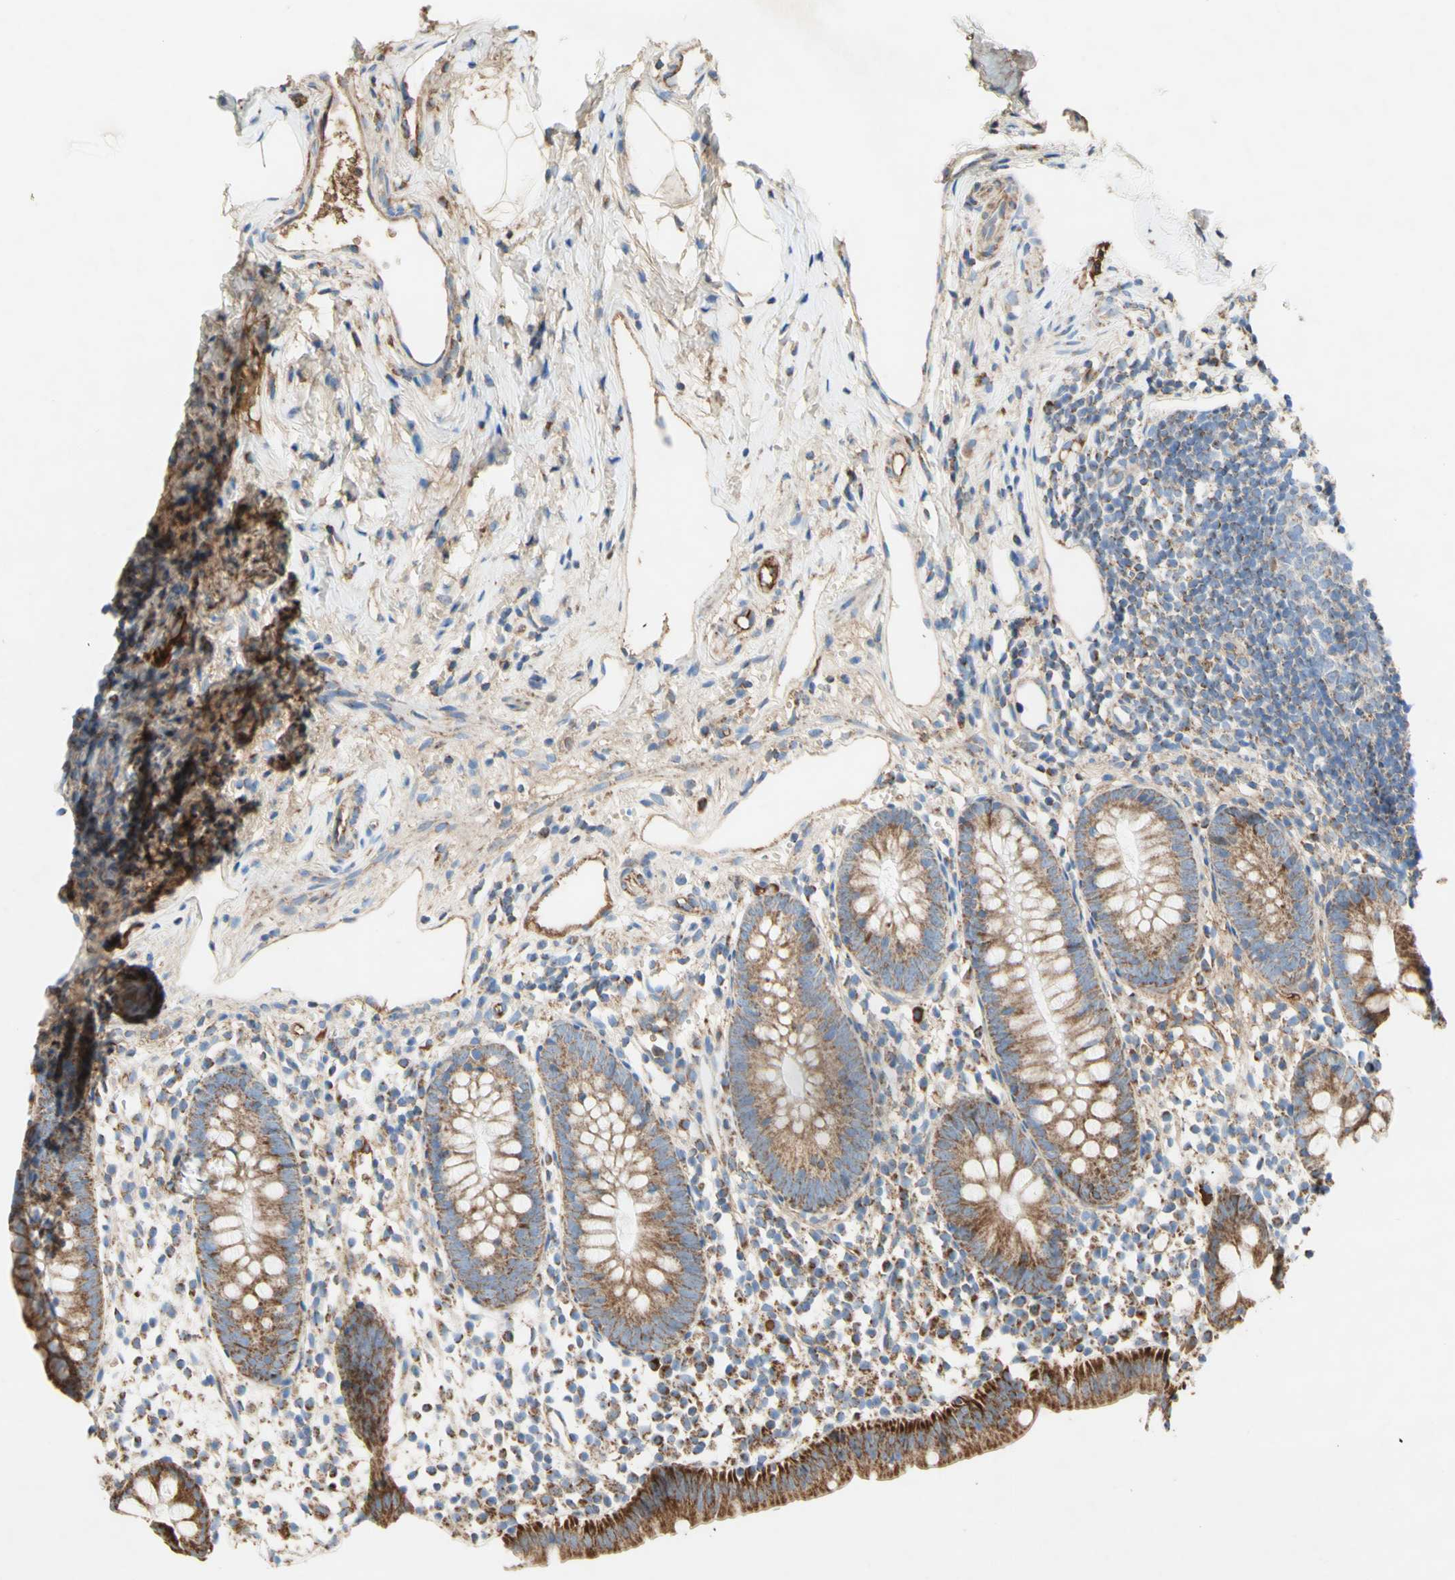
{"staining": {"intensity": "moderate", "quantity": ">75%", "location": "cytoplasmic/membranous"}, "tissue": "appendix", "cell_type": "Glandular cells", "image_type": "normal", "snomed": [{"axis": "morphology", "description": "Normal tissue, NOS"}, {"axis": "topography", "description": "Appendix"}], "caption": "Immunohistochemical staining of normal appendix demonstrates moderate cytoplasmic/membranous protein staining in about >75% of glandular cells.", "gene": "SDHB", "patient": {"sex": "female", "age": 20}}